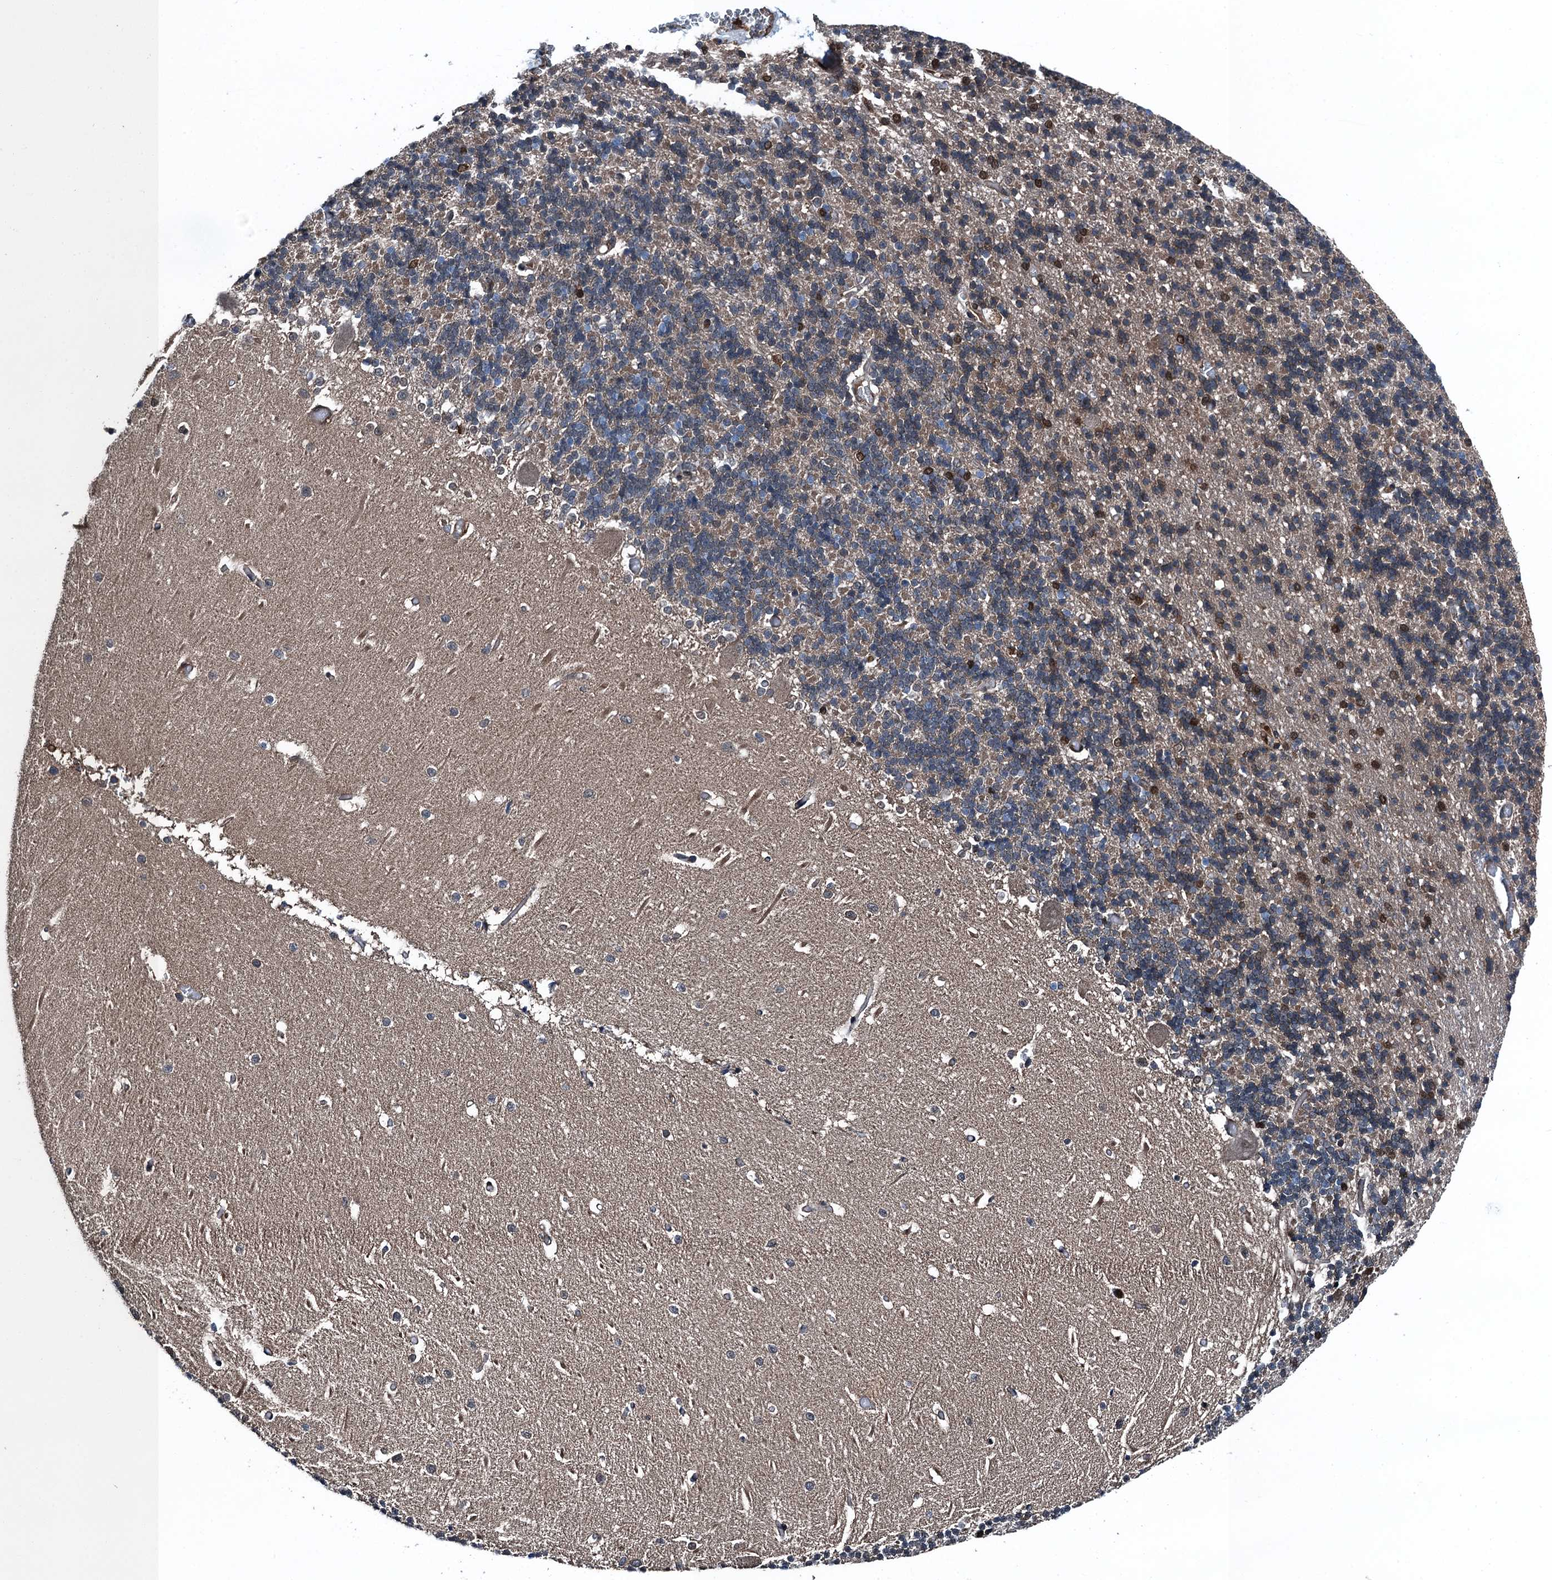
{"staining": {"intensity": "moderate", "quantity": "<25%", "location": "nuclear"}, "tissue": "cerebellum", "cell_type": "Cells in granular layer", "image_type": "normal", "snomed": [{"axis": "morphology", "description": "Normal tissue, NOS"}, {"axis": "topography", "description": "Cerebellum"}], "caption": "Immunohistochemical staining of unremarkable human cerebellum displays <25% levels of moderate nuclear protein staining in approximately <25% of cells in granular layer.", "gene": "RNH1", "patient": {"sex": "male", "age": 37}}